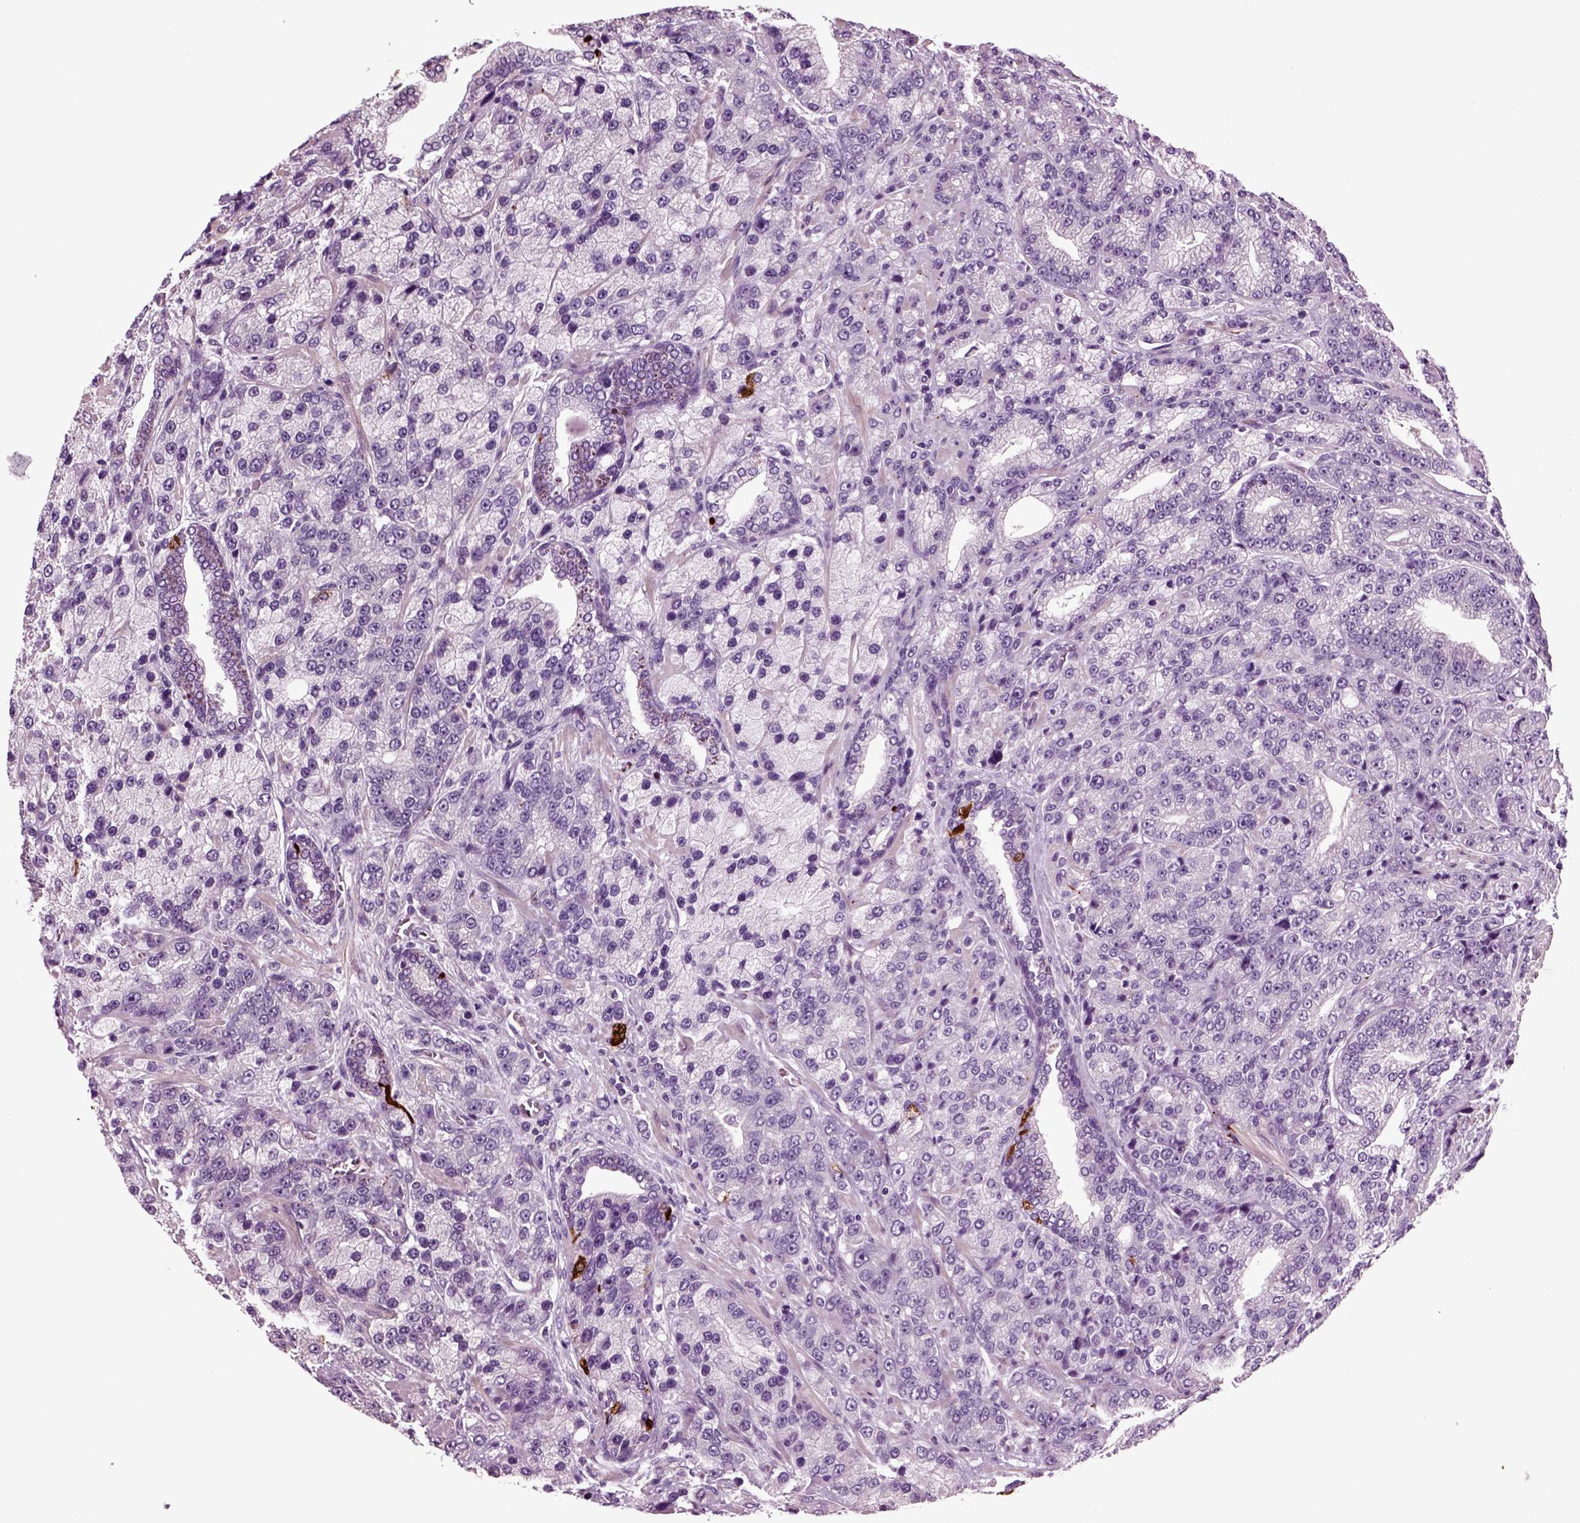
{"staining": {"intensity": "negative", "quantity": "none", "location": "none"}, "tissue": "prostate cancer", "cell_type": "Tumor cells", "image_type": "cancer", "snomed": [{"axis": "morphology", "description": "Adenocarcinoma, NOS"}, {"axis": "topography", "description": "Prostate"}], "caption": "DAB immunohistochemical staining of adenocarcinoma (prostate) shows no significant staining in tumor cells.", "gene": "CHGB", "patient": {"sex": "male", "age": 63}}